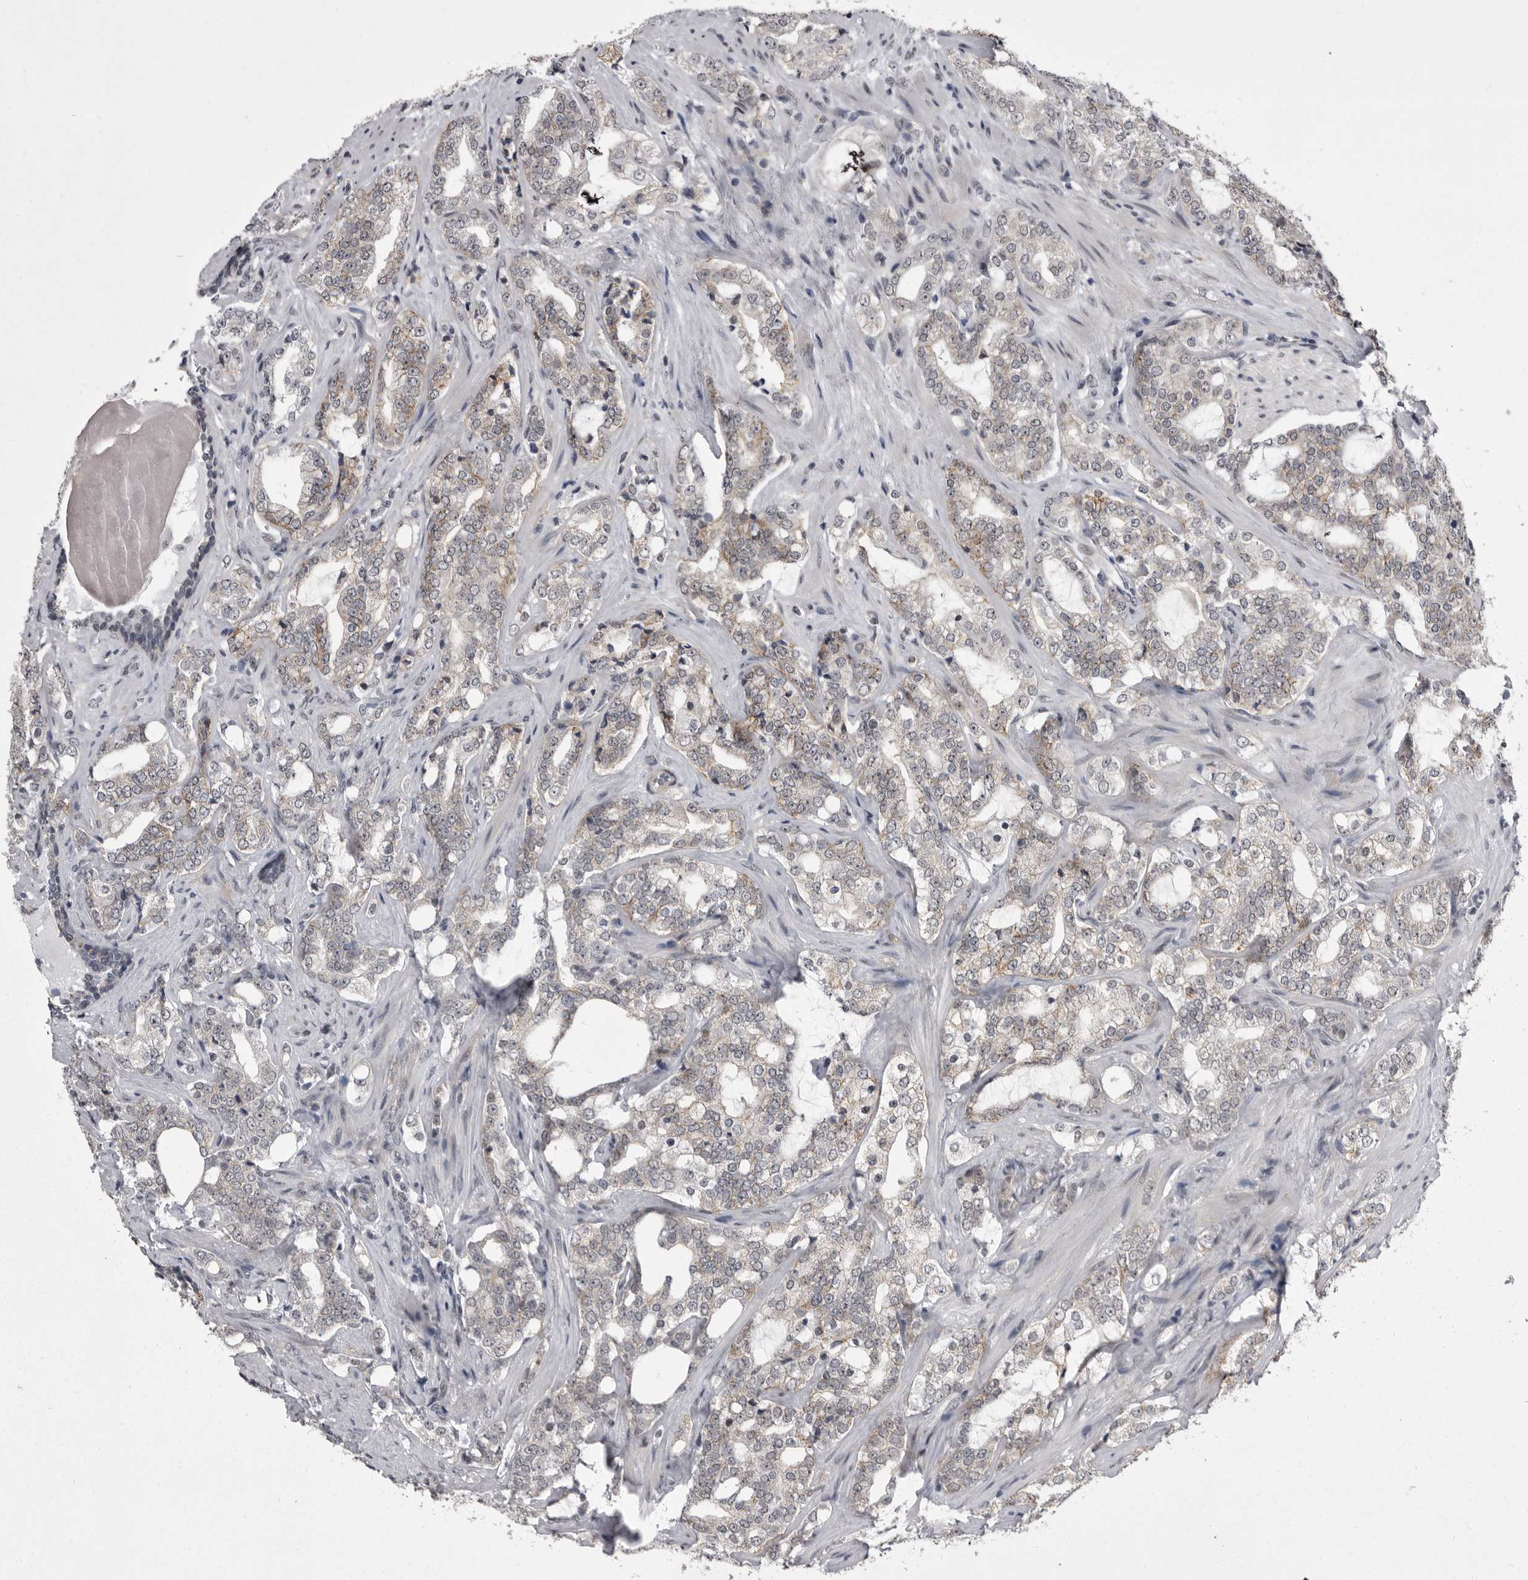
{"staining": {"intensity": "weak", "quantity": "<25%", "location": "cytoplasmic/membranous"}, "tissue": "prostate cancer", "cell_type": "Tumor cells", "image_type": "cancer", "snomed": [{"axis": "morphology", "description": "Adenocarcinoma, High grade"}, {"axis": "topography", "description": "Prostate"}], "caption": "IHC image of human prostate cancer (high-grade adenocarcinoma) stained for a protein (brown), which shows no staining in tumor cells.", "gene": "PRPF3", "patient": {"sex": "male", "age": 64}}